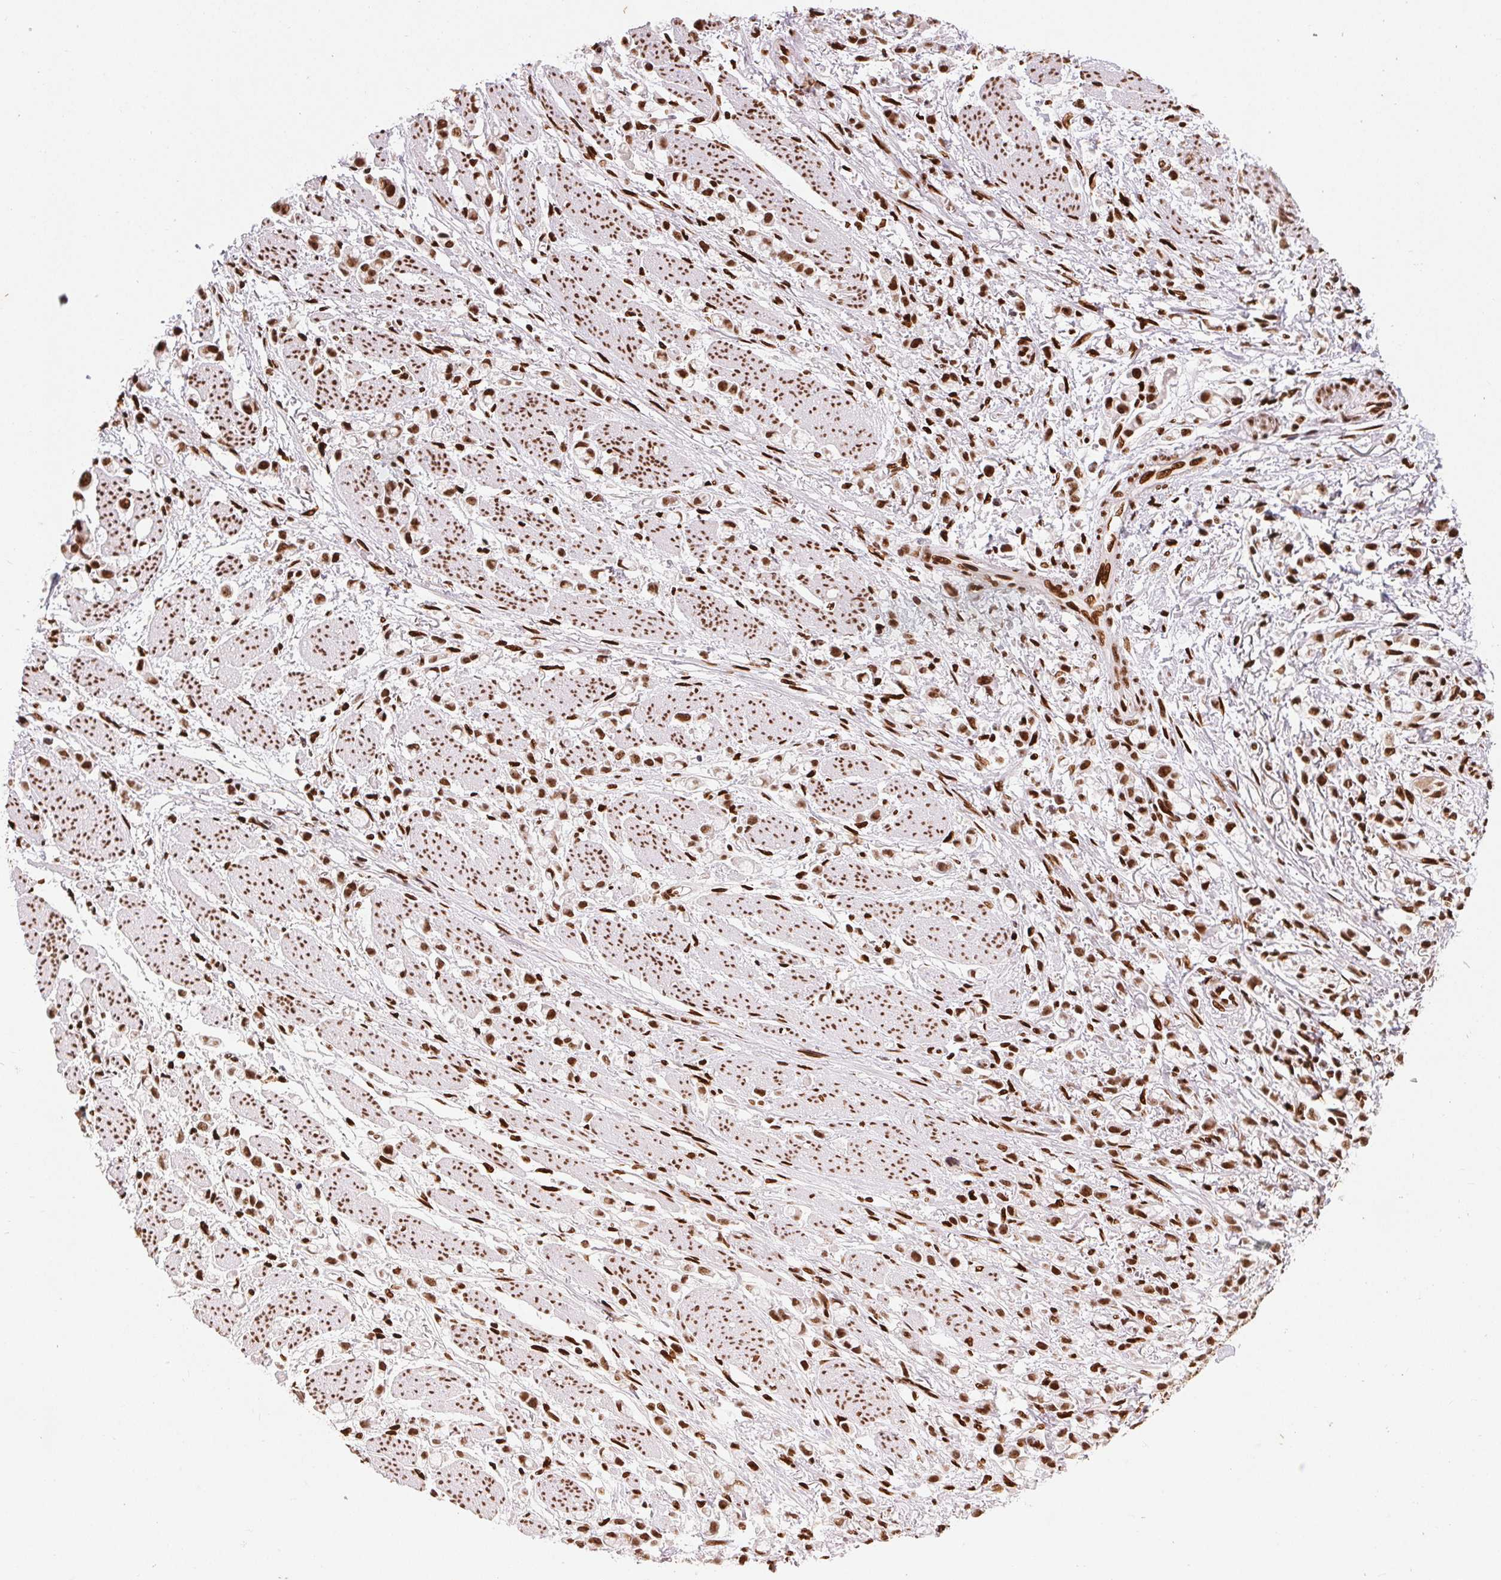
{"staining": {"intensity": "strong", "quantity": ">75%", "location": "nuclear"}, "tissue": "stomach cancer", "cell_type": "Tumor cells", "image_type": "cancer", "snomed": [{"axis": "morphology", "description": "Adenocarcinoma, NOS"}, {"axis": "topography", "description": "Stomach"}], "caption": "Immunohistochemistry staining of stomach cancer (adenocarcinoma), which shows high levels of strong nuclear positivity in approximately >75% of tumor cells indicating strong nuclear protein expression. The staining was performed using DAB (brown) for protein detection and nuclei were counterstained in hematoxylin (blue).", "gene": "ZNF80", "patient": {"sex": "female", "age": 81}}